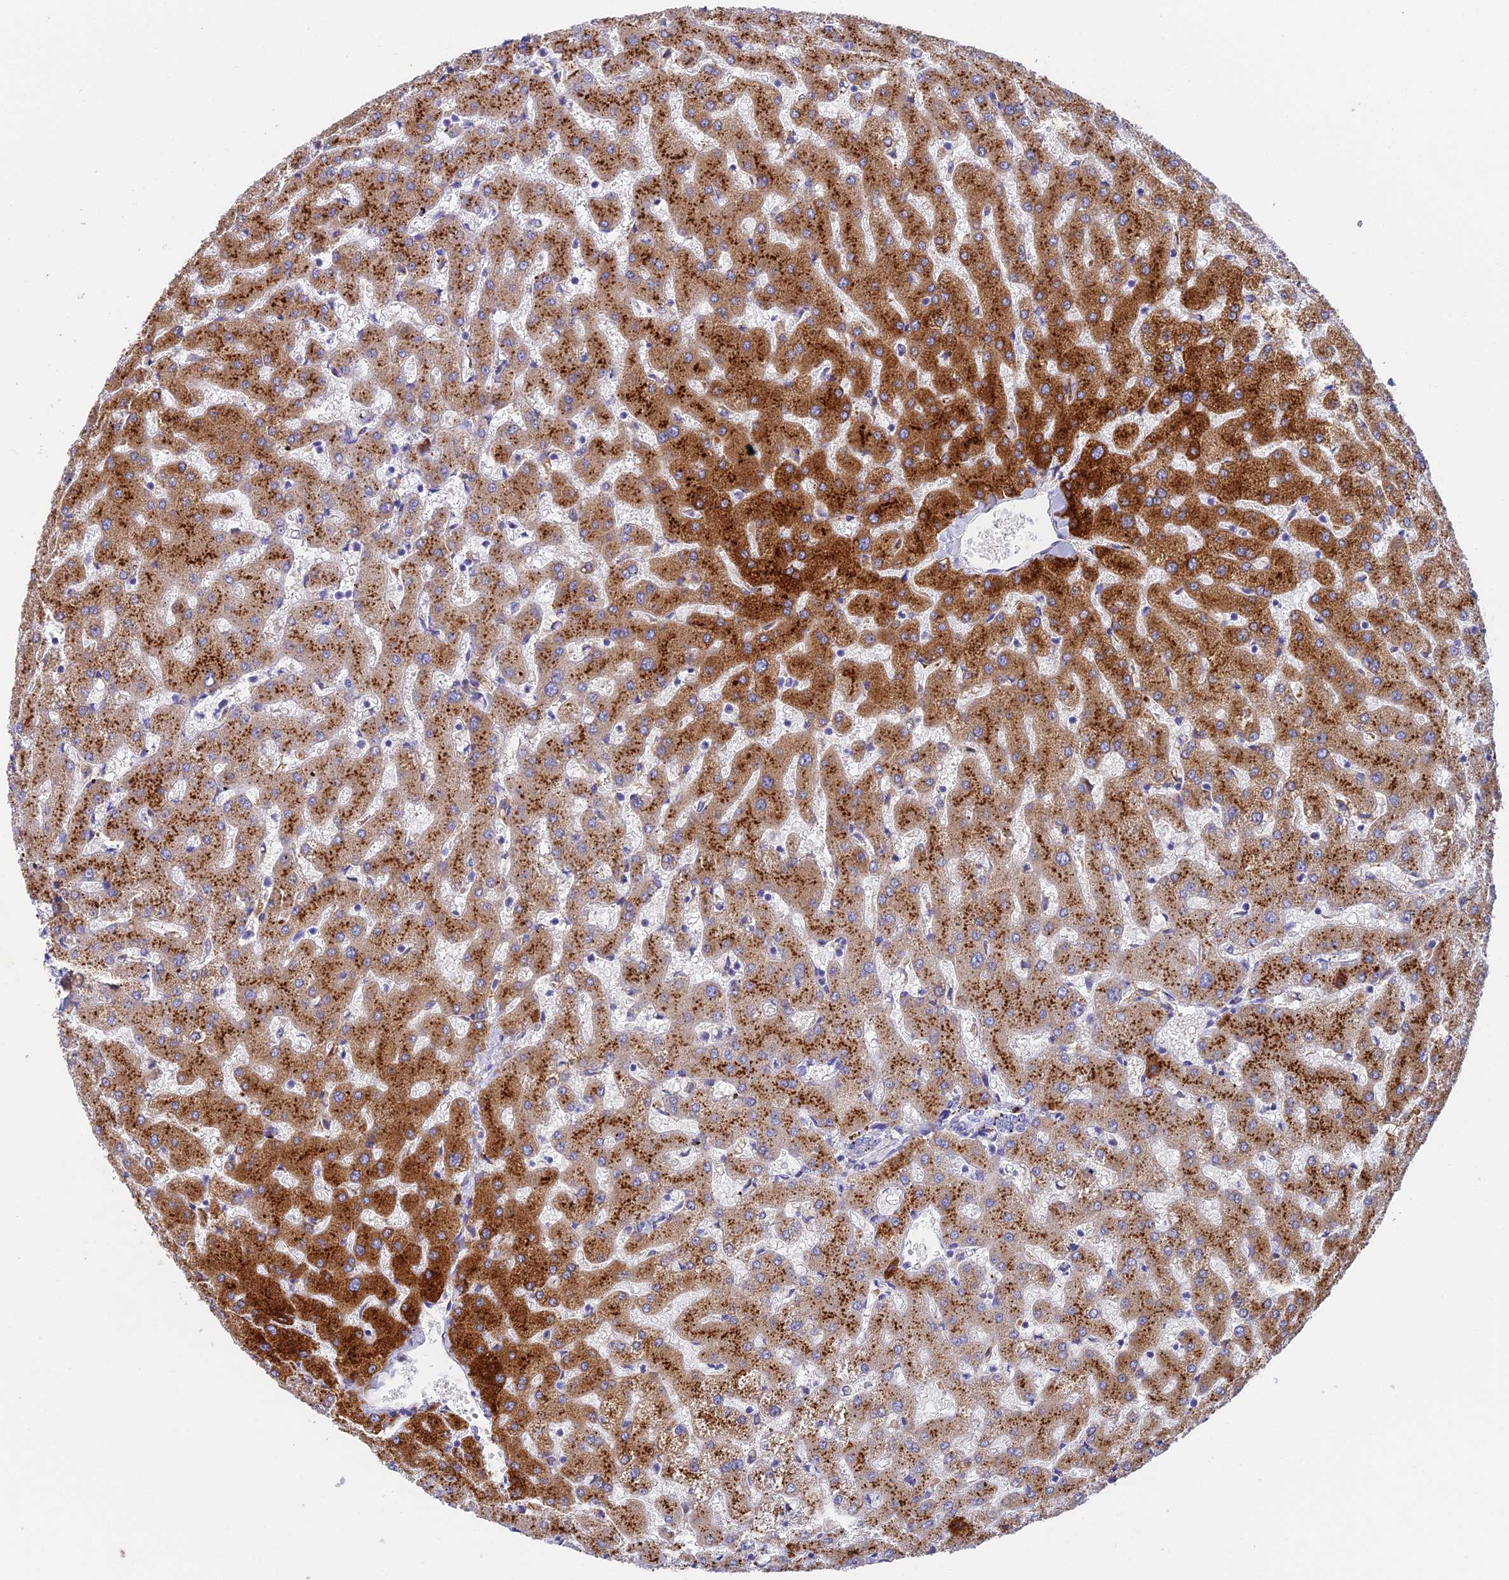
{"staining": {"intensity": "negative", "quantity": "none", "location": "none"}, "tissue": "liver", "cell_type": "Cholangiocytes", "image_type": "normal", "snomed": [{"axis": "morphology", "description": "Normal tissue, NOS"}, {"axis": "topography", "description": "Liver"}], "caption": "Cholangiocytes show no significant protein positivity in benign liver.", "gene": "ADAMTS13", "patient": {"sex": "female", "age": 63}}